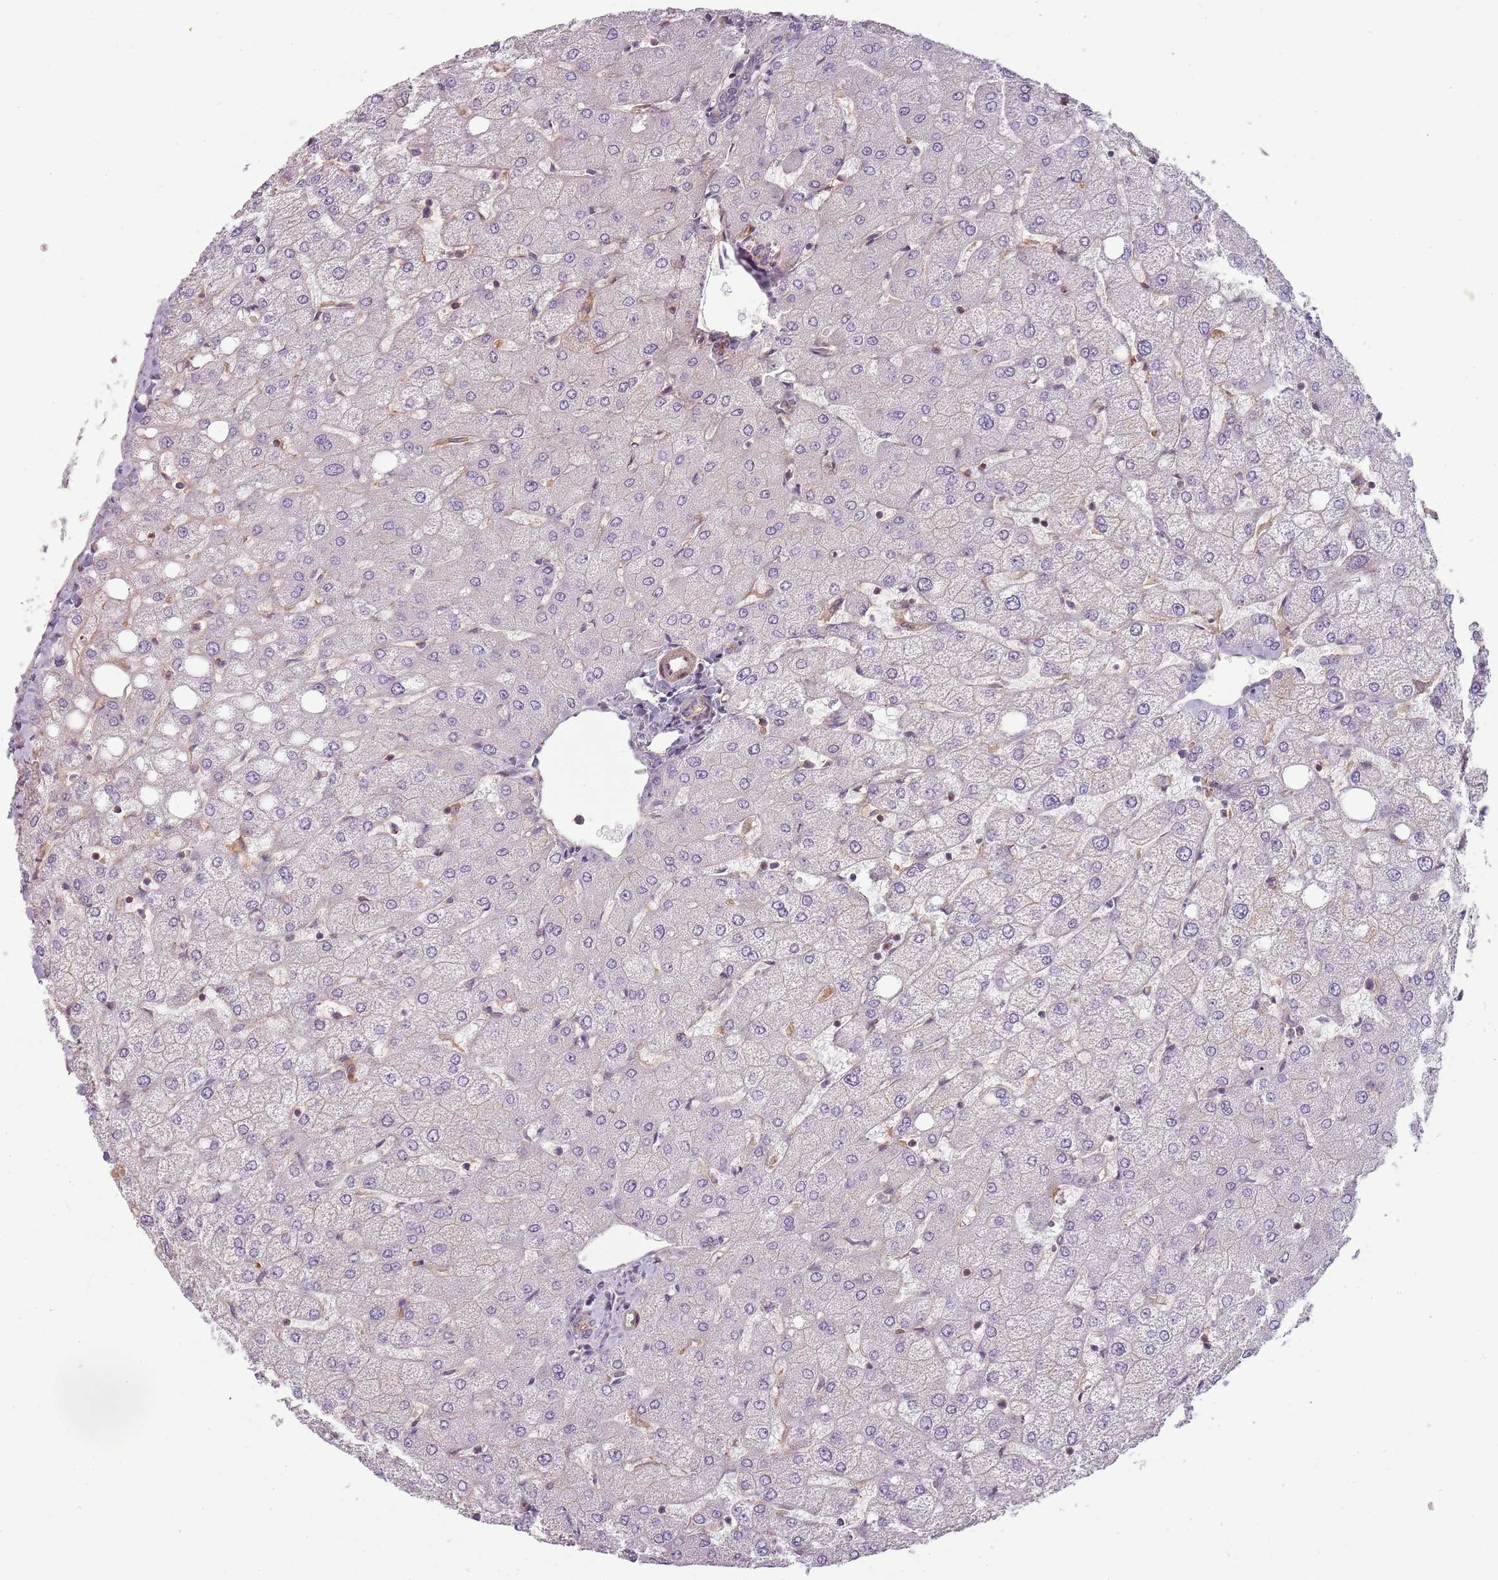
{"staining": {"intensity": "negative", "quantity": "none", "location": "none"}, "tissue": "liver", "cell_type": "Cholangiocytes", "image_type": "normal", "snomed": [{"axis": "morphology", "description": "Normal tissue, NOS"}, {"axis": "topography", "description": "Liver"}], "caption": "The micrograph exhibits no significant staining in cholangiocytes of liver. (DAB IHC, high magnification).", "gene": "PPP1R14C", "patient": {"sex": "female", "age": 54}}